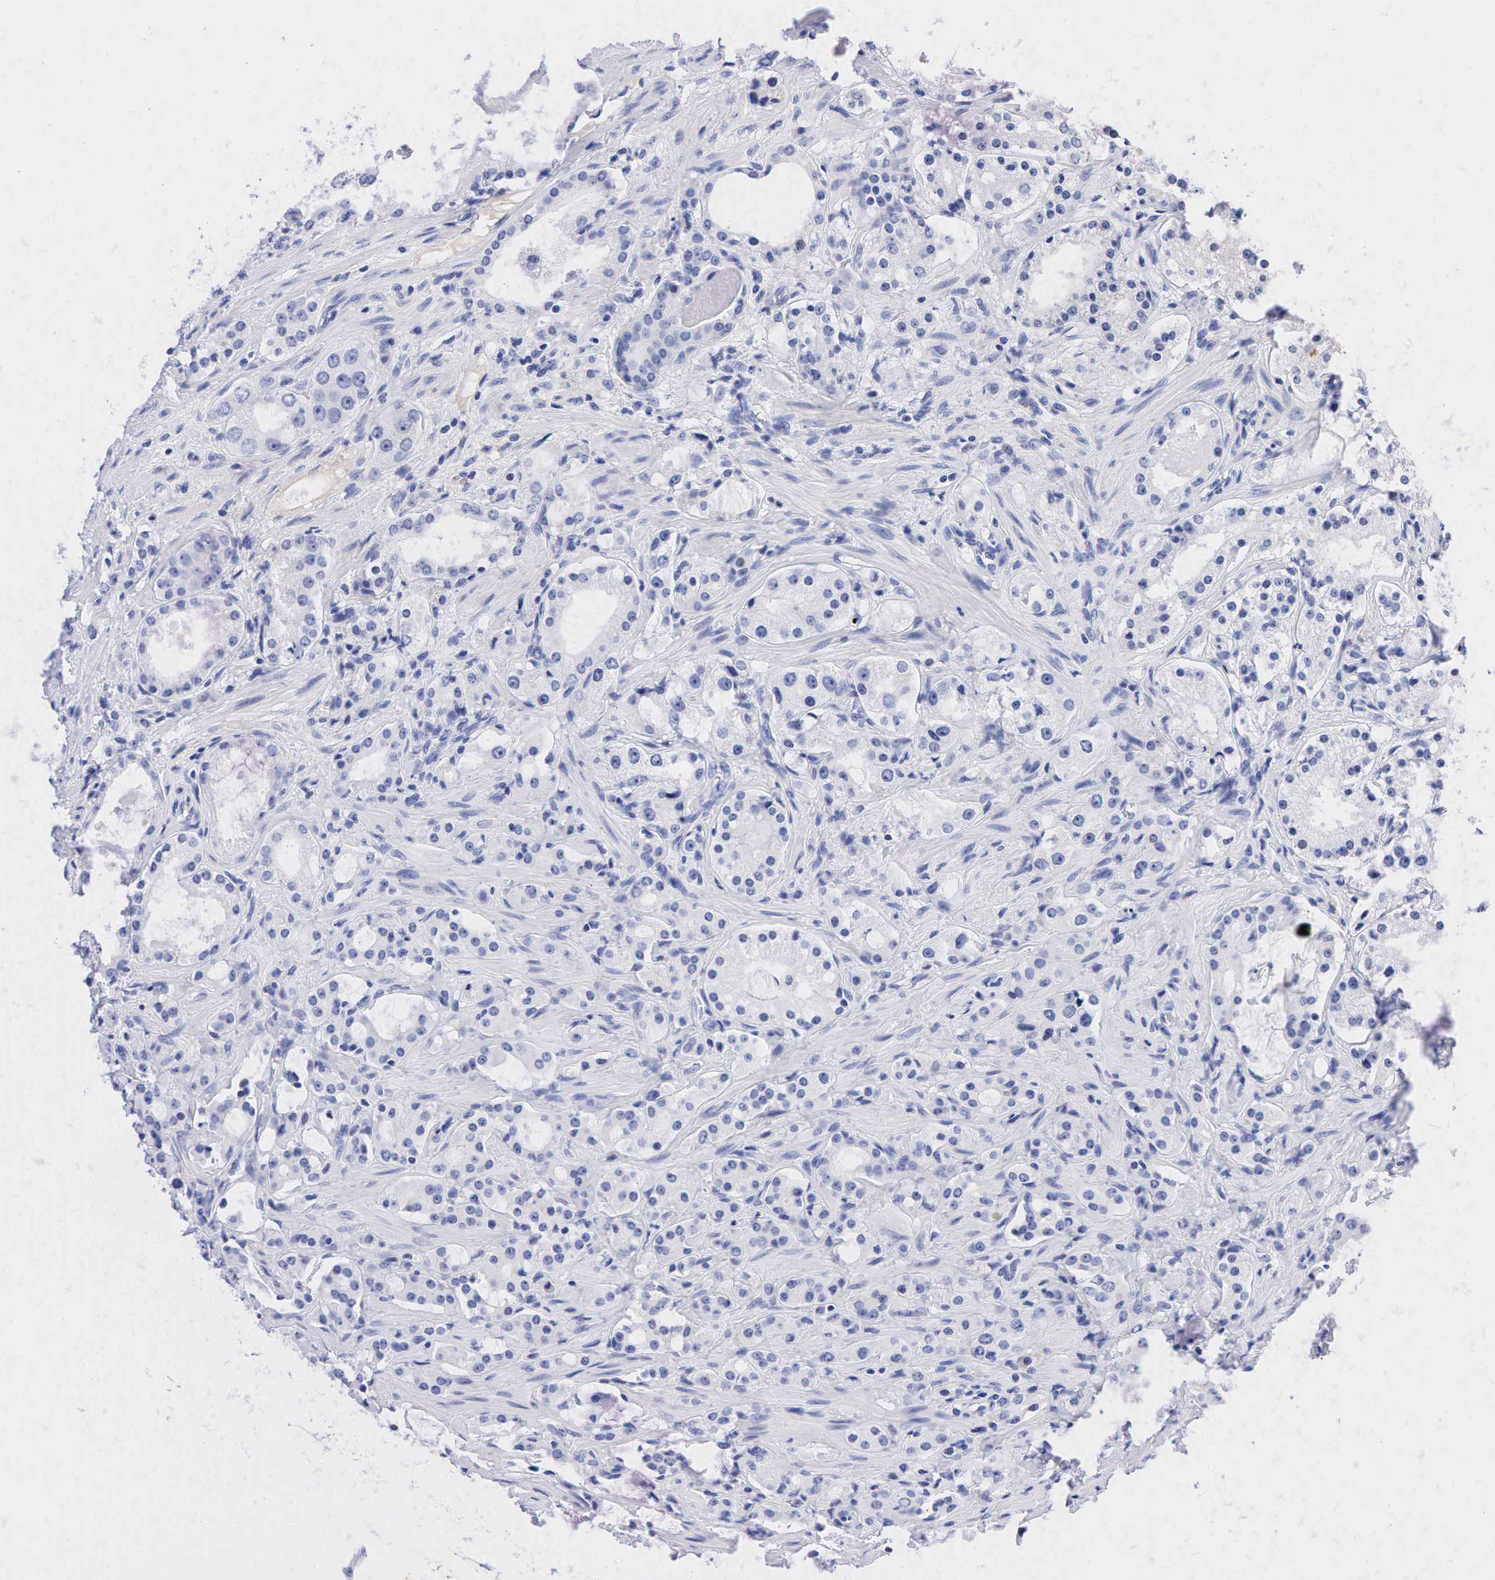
{"staining": {"intensity": "negative", "quantity": "none", "location": "none"}, "tissue": "prostate cancer", "cell_type": "Tumor cells", "image_type": "cancer", "snomed": [{"axis": "morphology", "description": "Adenocarcinoma, Medium grade"}, {"axis": "topography", "description": "Prostate"}], "caption": "A histopathology image of medium-grade adenocarcinoma (prostate) stained for a protein shows no brown staining in tumor cells.", "gene": "NKX2-1", "patient": {"sex": "male", "age": 73}}